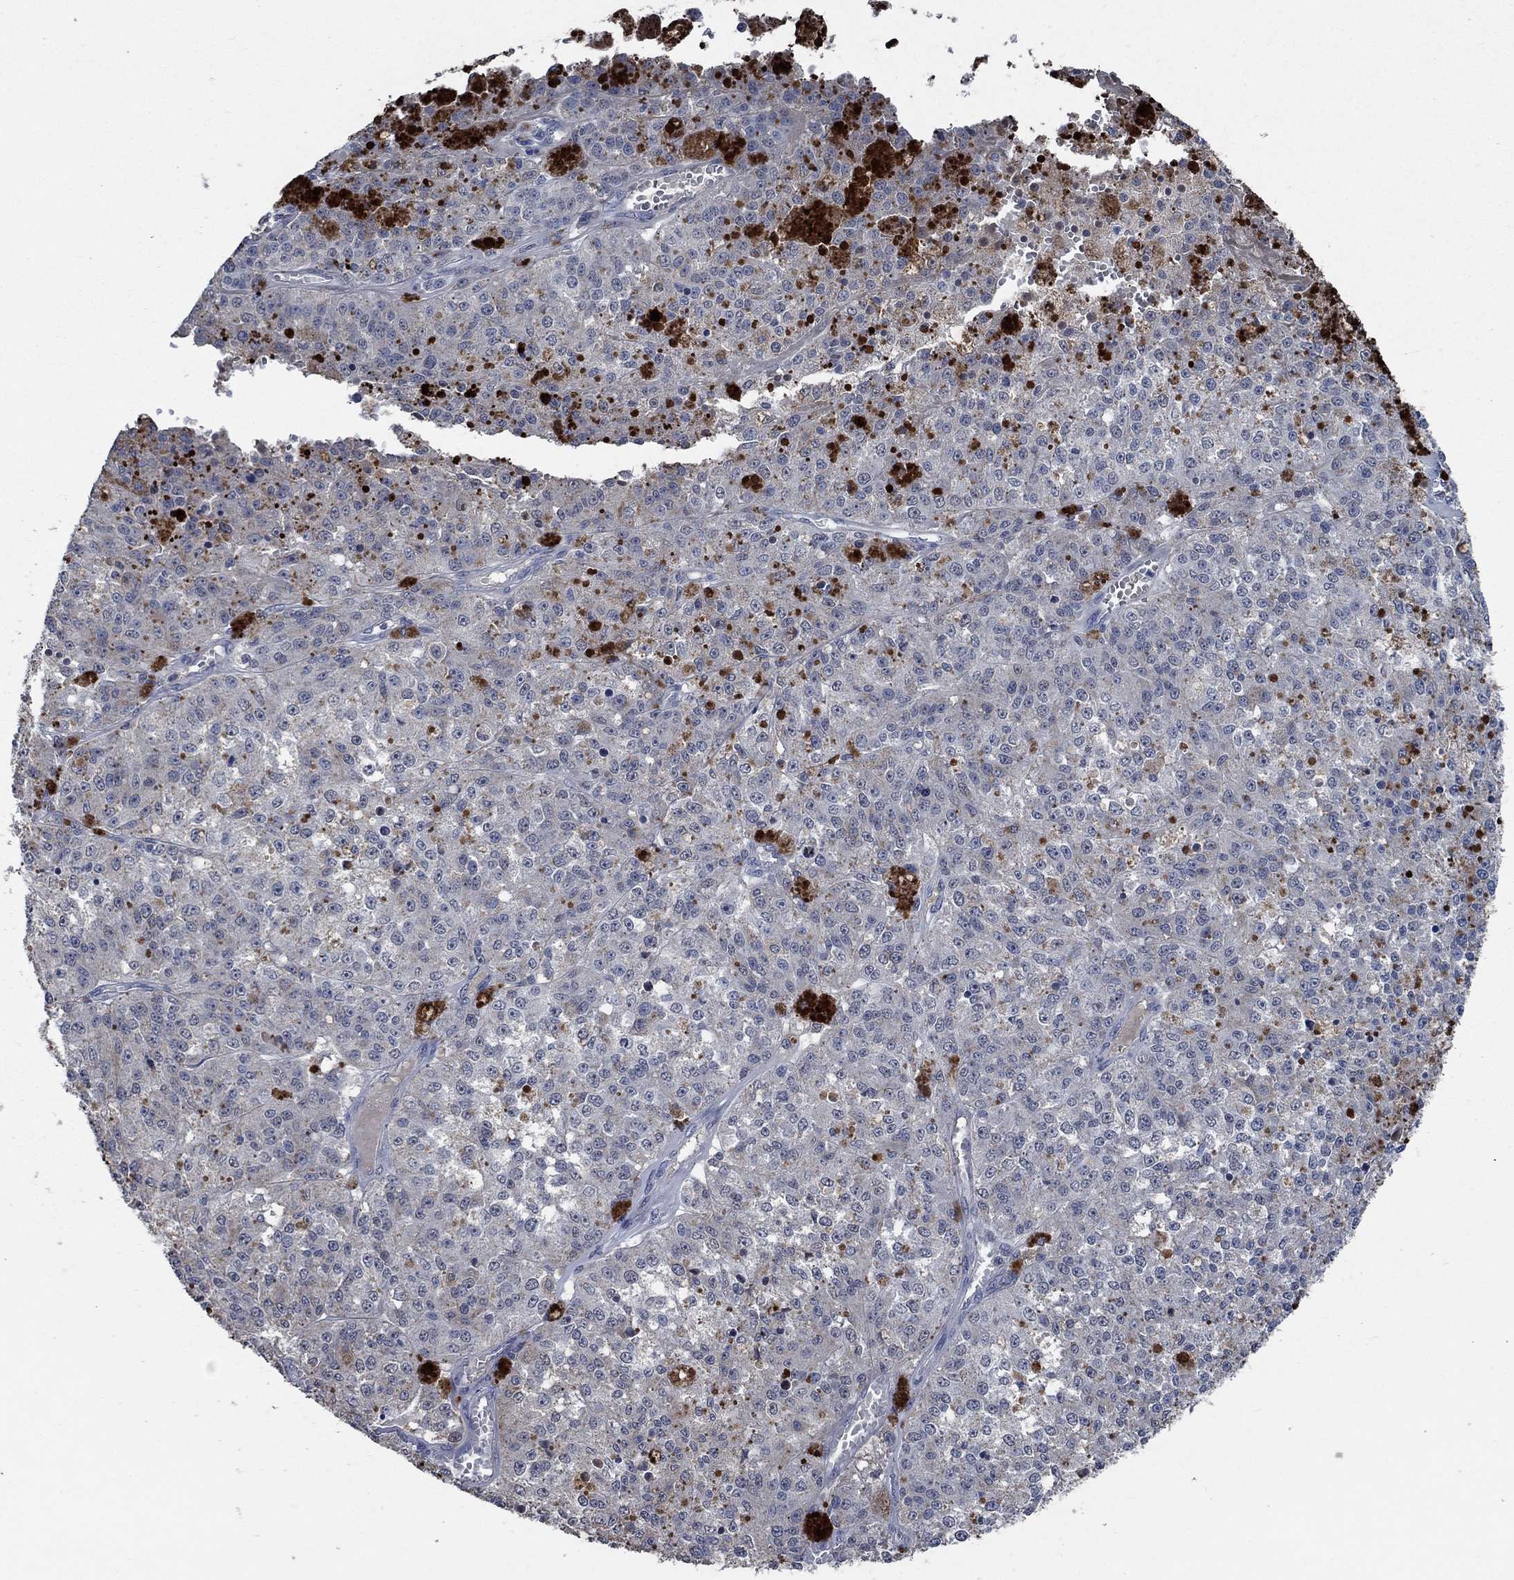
{"staining": {"intensity": "negative", "quantity": "none", "location": "none"}, "tissue": "melanoma", "cell_type": "Tumor cells", "image_type": "cancer", "snomed": [{"axis": "morphology", "description": "Malignant melanoma, Metastatic site"}, {"axis": "topography", "description": "Lymph node"}], "caption": "There is no significant expression in tumor cells of melanoma.", "gene": "OBSCN", "patient": {"sex": "female", "age": 64}}